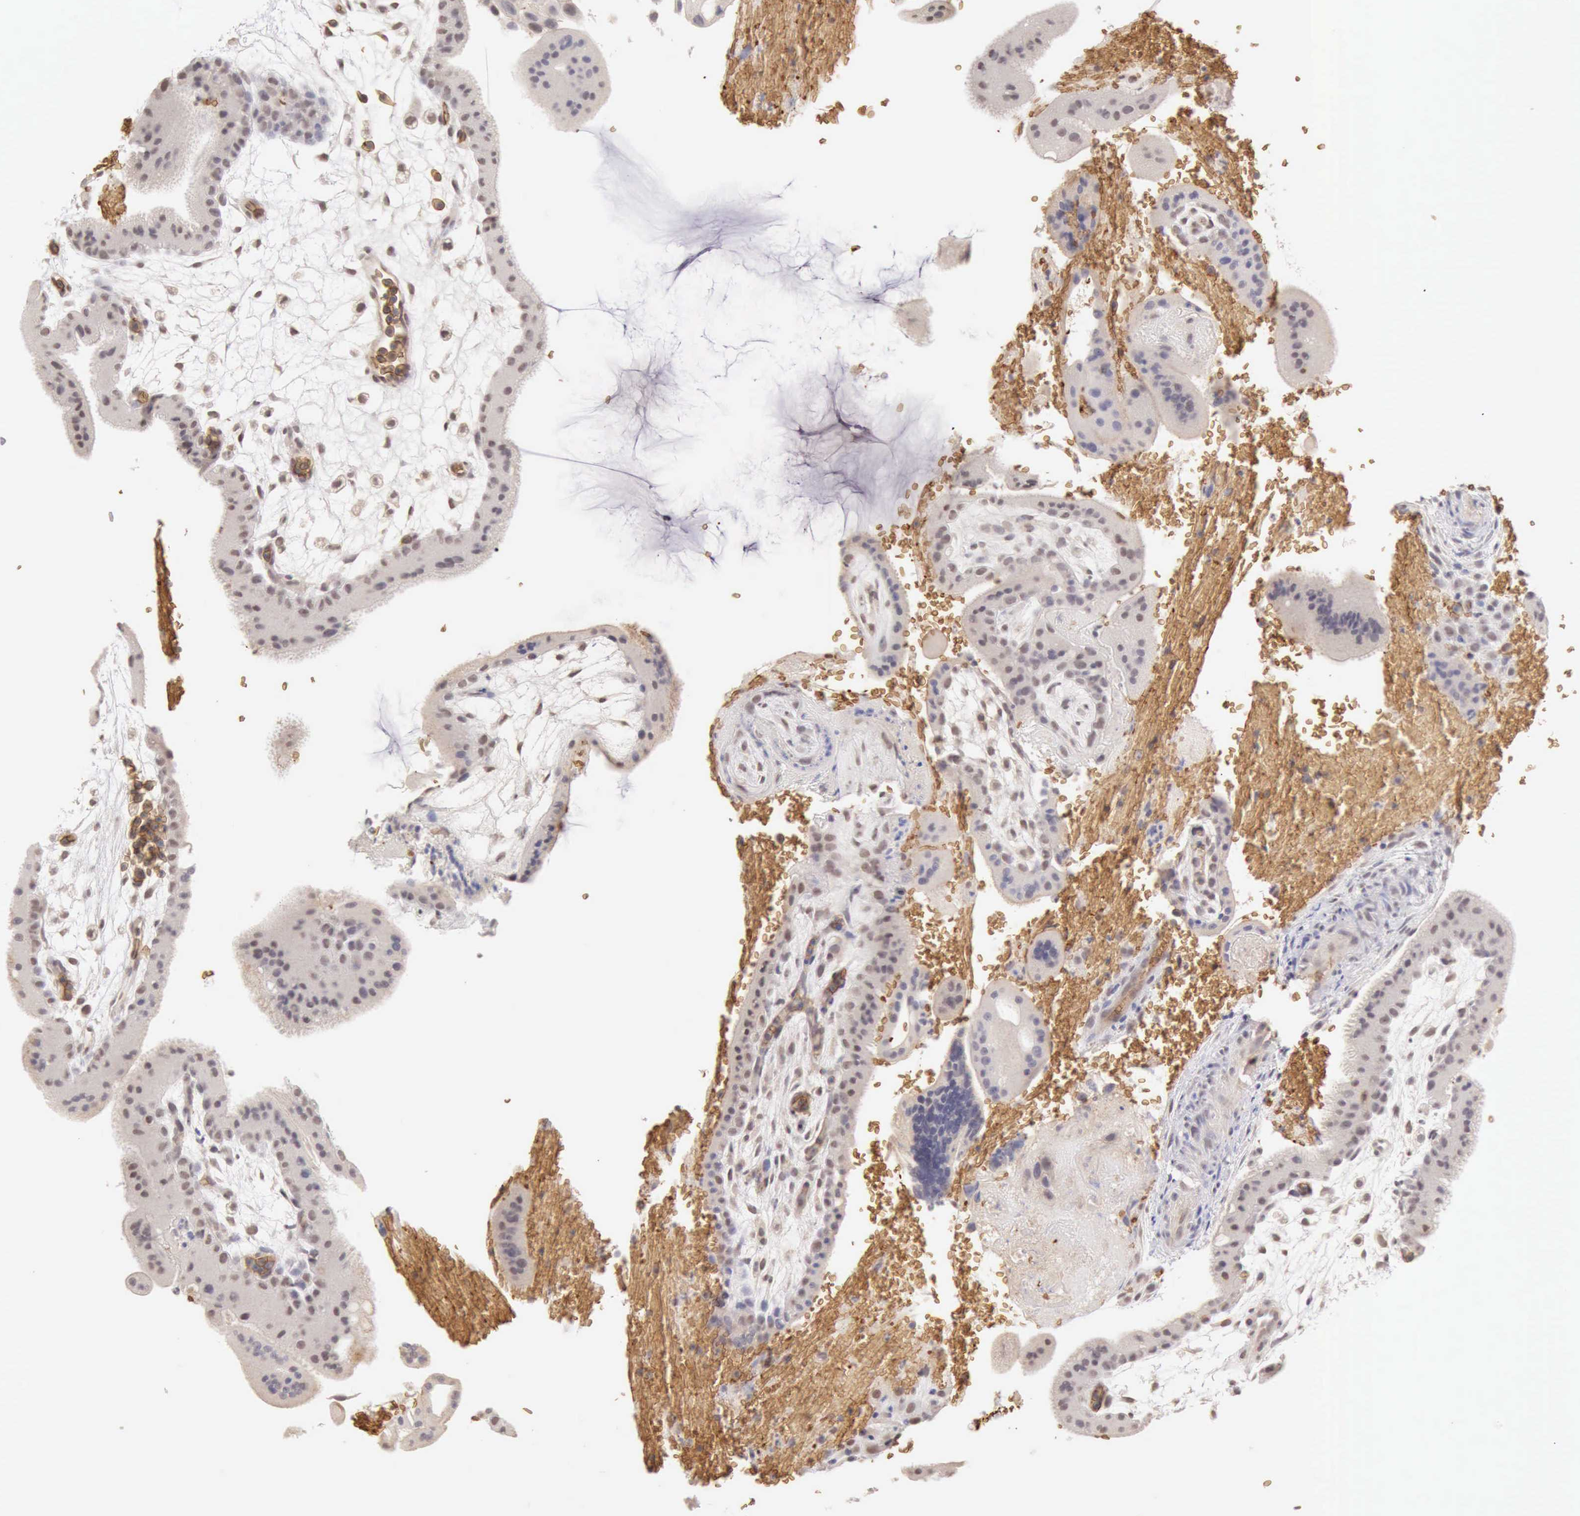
{"staining": {"intensity": "negative", "quantity": "none", "location": "none"}, "tissue": "placenta", "cell_type": "Decidual cells", "image_type": "normal", "snomed": [{"axis": "morphology", "description": "Normal tissue, NOS"}, {"axis": "topography", "description": "Placenta"}], "caption": "Placenta stained for a protein using immunohistochemistry reveals no expression decidual cells.", "gene": "CFI", "patient": {"sex": "female", "age": 35}}